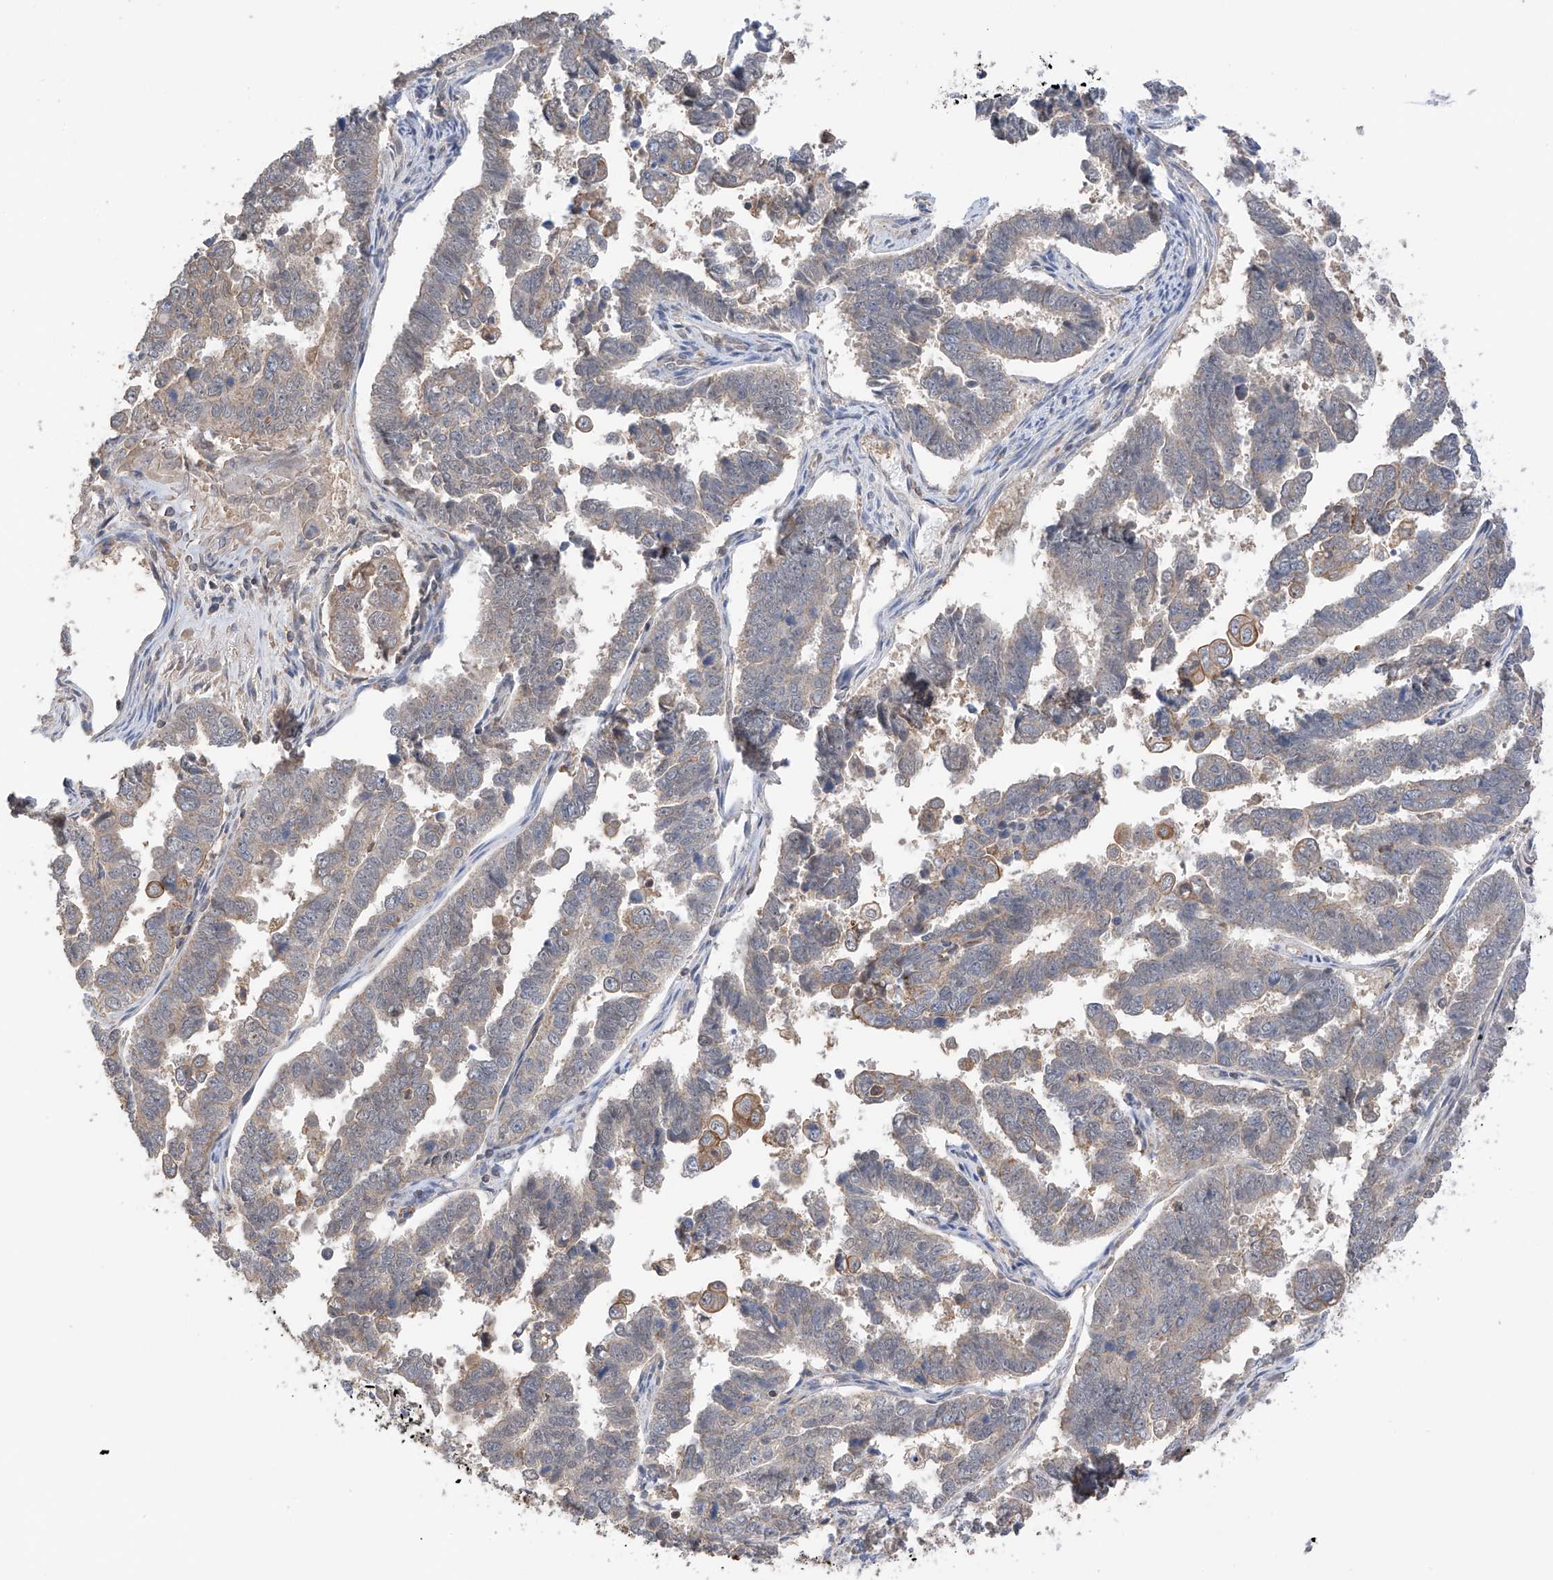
{"staining": {"intensity": "moderate", "quantity": "<25%", "location": "cytoplasmic/membranous"}, "tissue": "endometrial cancer", "cell_type": "Tumor cells", "image_type": "cancer", "snomed": [{"axis": "morphology", "description": "Adenocarcinoma, NOS"}, {"axis": "topography", "description": "Endometrium"}], "caption": "Protein staining by immunohistochemistry (IHC) exhibits moderate cytoplasmic/membranous staining in approximately <25% of tumor cells in endometrial cancer (adenocarcinoma).", "gene": "RPAIN", "patient": {"sex": "female", "age": 75}}